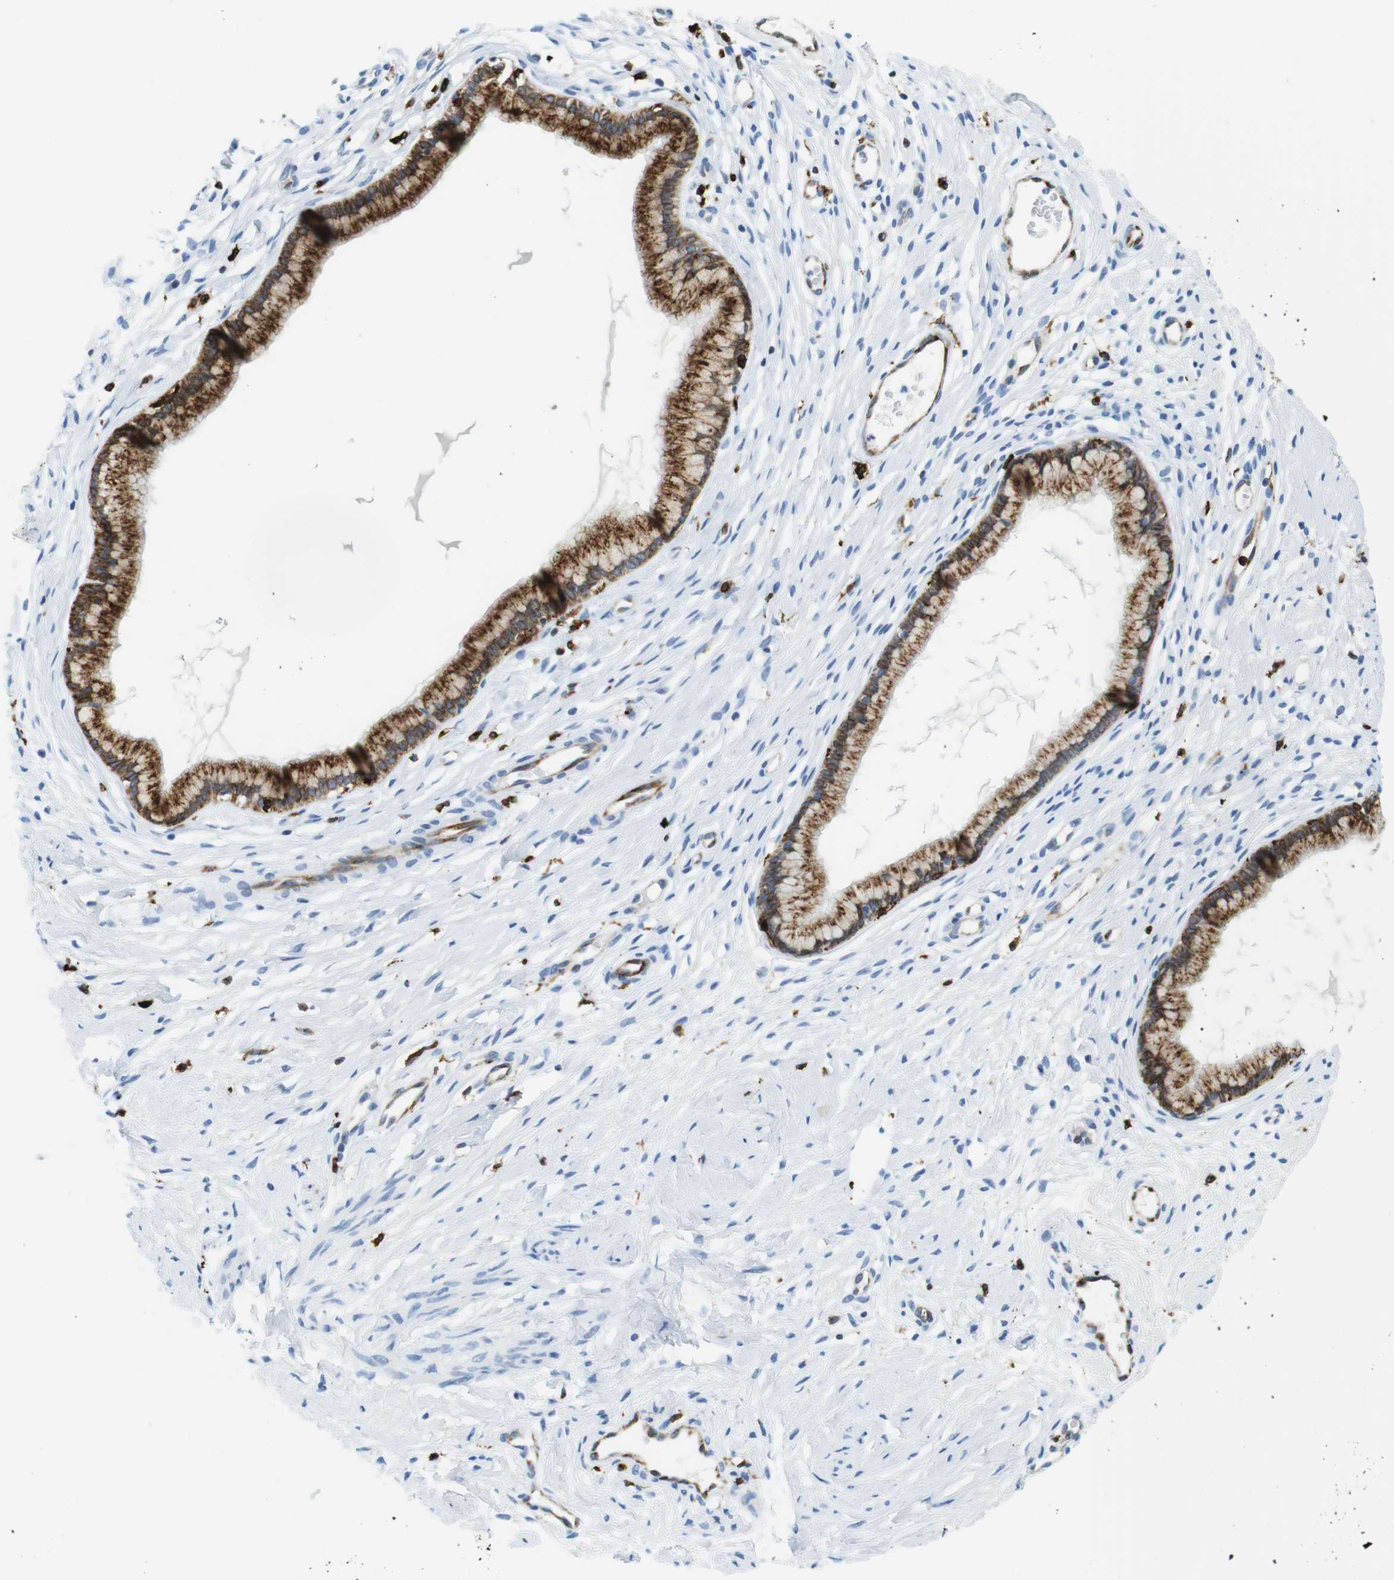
{"staining": {"intensity": "strong", "quantity": ">75%", "location": "cytoplasmic/membranous"}, "tissue": "cervix", "cell_type": "Glandular cells", "image_type": "normal", "snomed": [{"axis": "morphology", "description": "Normal tissue, NOS"}, {"axis": "topography", "description": "Cervix"}], "caption": "Immunohistochemistry (IHC) photomicrograph of unremarkable cervix: human cervix stained using IHC exhibits high levels of strong protein expression localized specifically in the cytoplasmic/membranous of glandular cells, appearing as a cytoplasmic/membranous brown color.", "gene": "CIITA", "patient": {"sex": "female", "age": 65}}